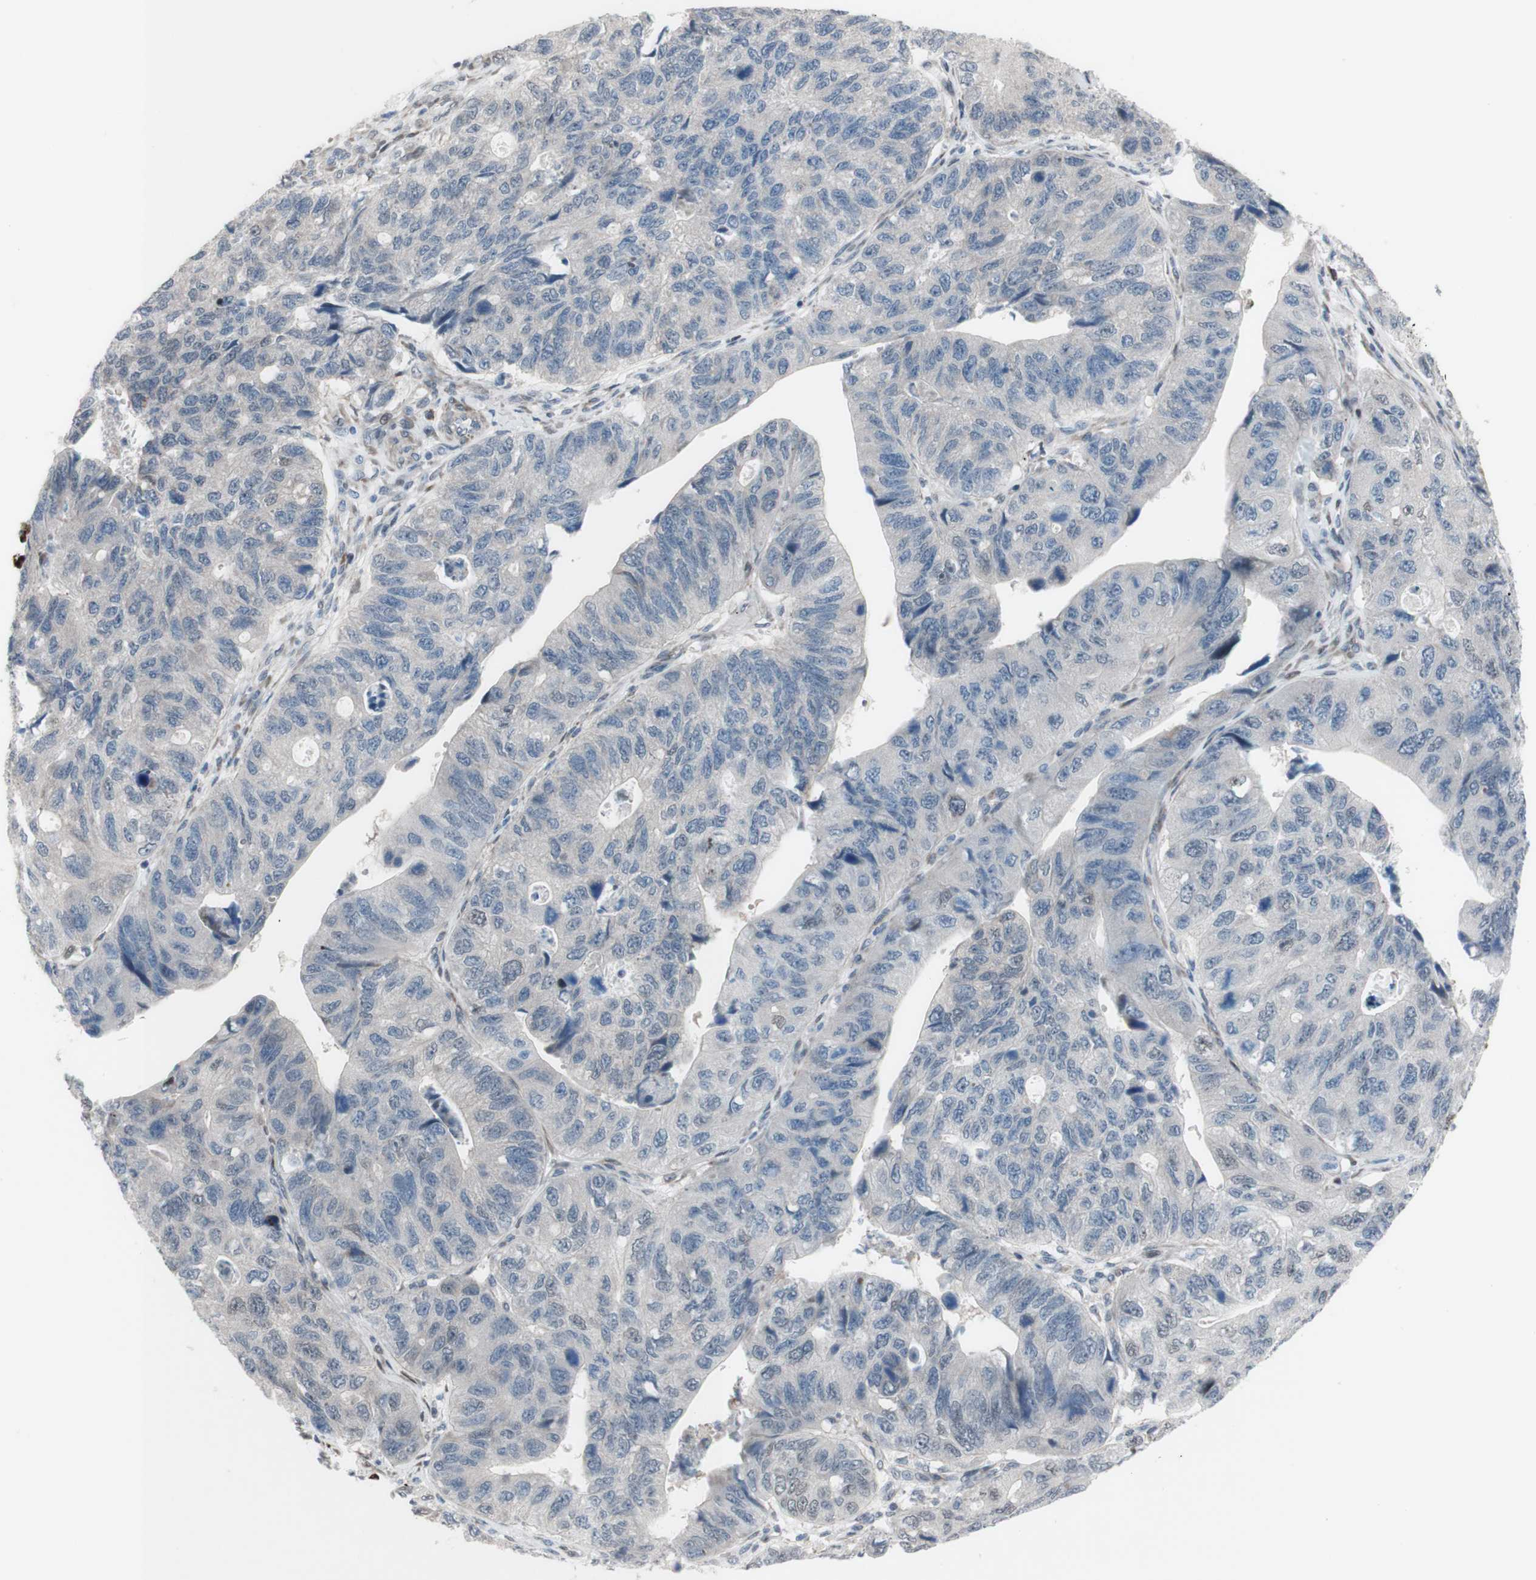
{"staining": {"intensity": "weak", "quantity": "<25%", "location": "nuclear"}, "tissue": "stomach cancer", "cell_type": "Tumor cells", "image_type": "cancer", "snomed": [{"axis": "morphology", "description": "Adenocarcinoma, NOS"}, {"axis": "topography", "description": "Stomach"}], "caption": "Immunohistochemistry (IHC) of human adenocarcinoma (stomach) demonstrates no staining in tumor cells.", "gene": "PHTF2", "patient": {"sex": "male", "age": 59}}